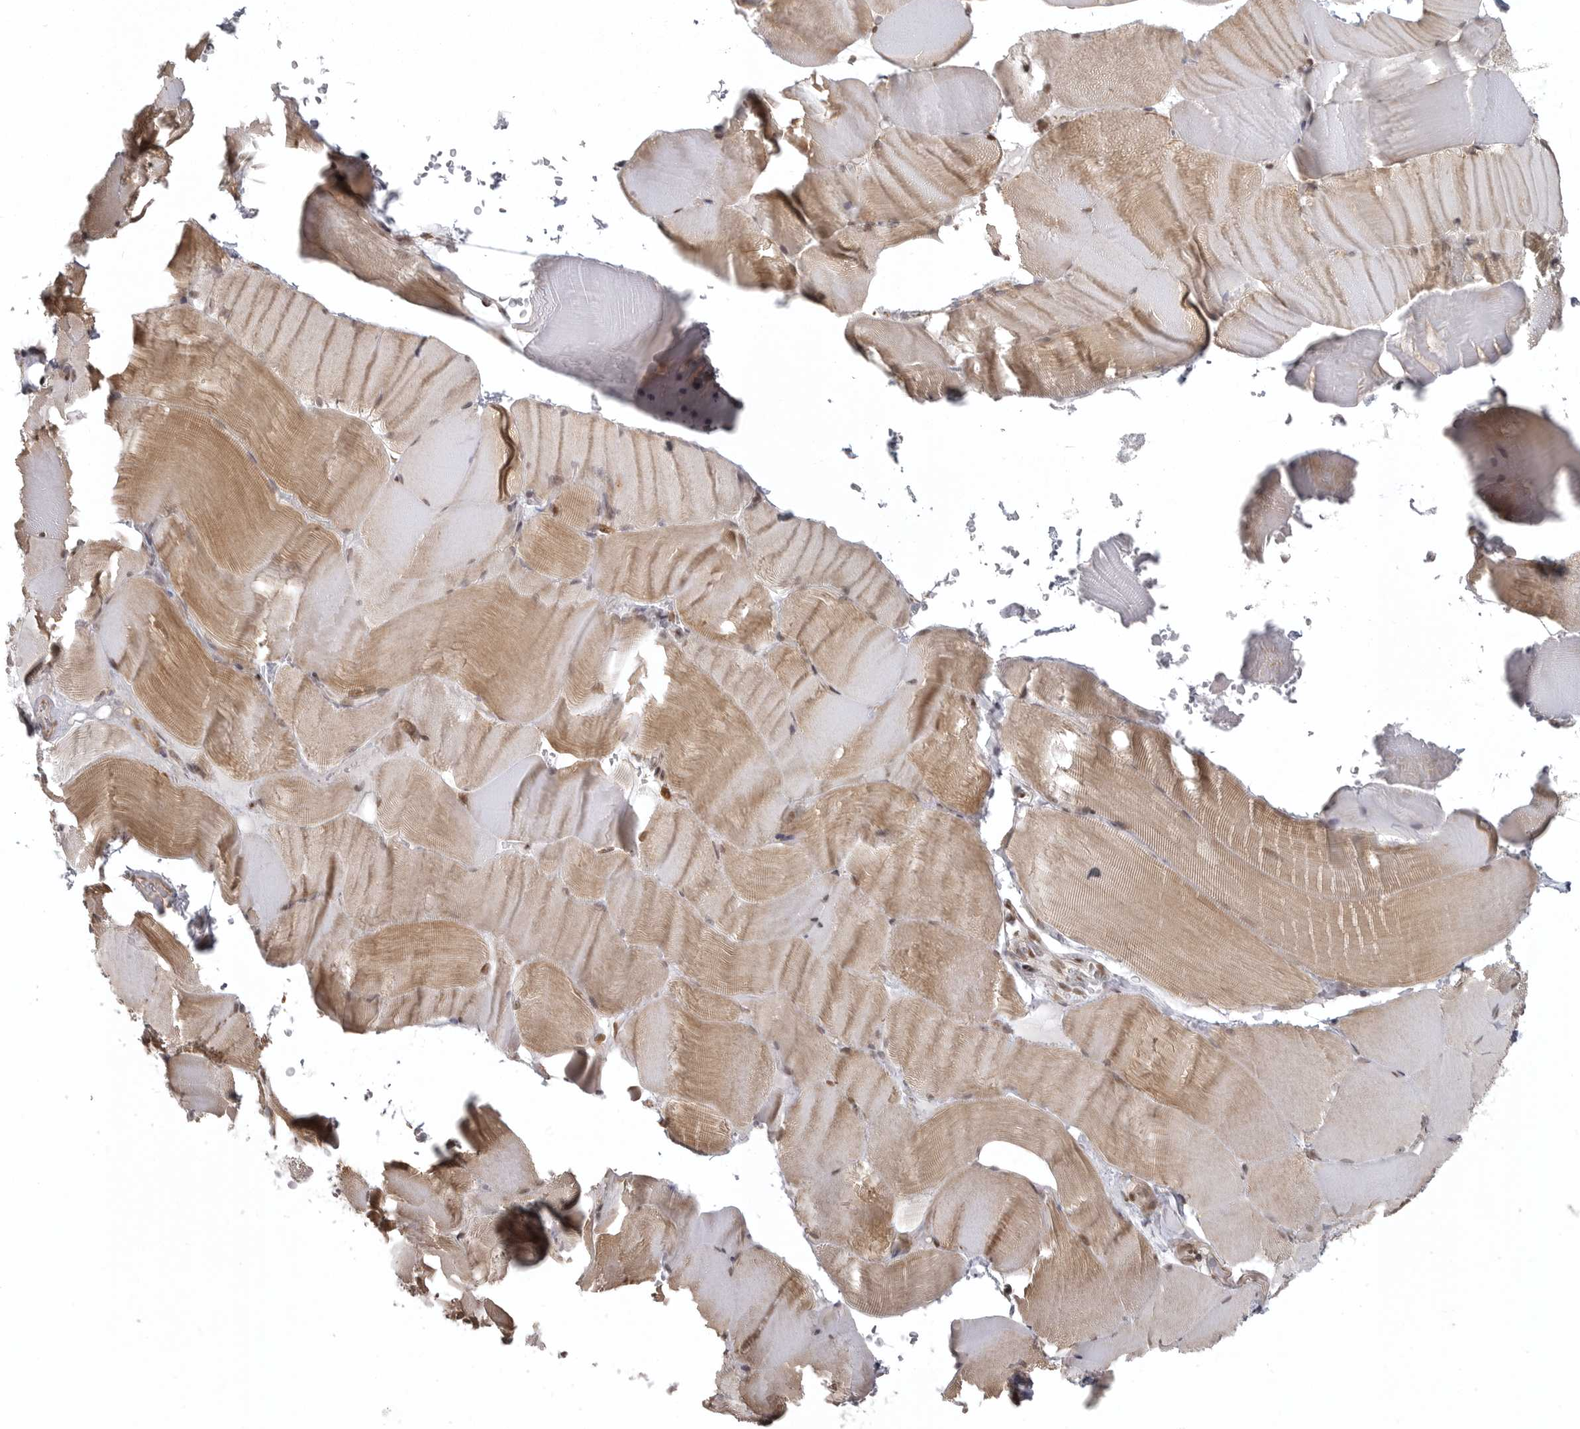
{"staining": {"intensity": "weak", "quantity": "25%-75%", "location": "cytoplasmic/membranous,nuclear"}, "tissue": "skeletal muscle", "cell_type": "Myocytes", "image_type": "normal", "snomed": [{"axis": "morphology", "description": "Normal tissue, NOS"}, {"axis": "topography", "description": "Skeletal muscle"}, {"axis": "topography", "description": "Parathyroid gland"}], "caption": "A low amount of weak cytoplasmic/membranous,nuclear positivity is identified in about 25%-75% of myocytes in benign skeletal muscle.", "gene": "ISG20L2", "patient": {"sex": "female", "age": 37}}